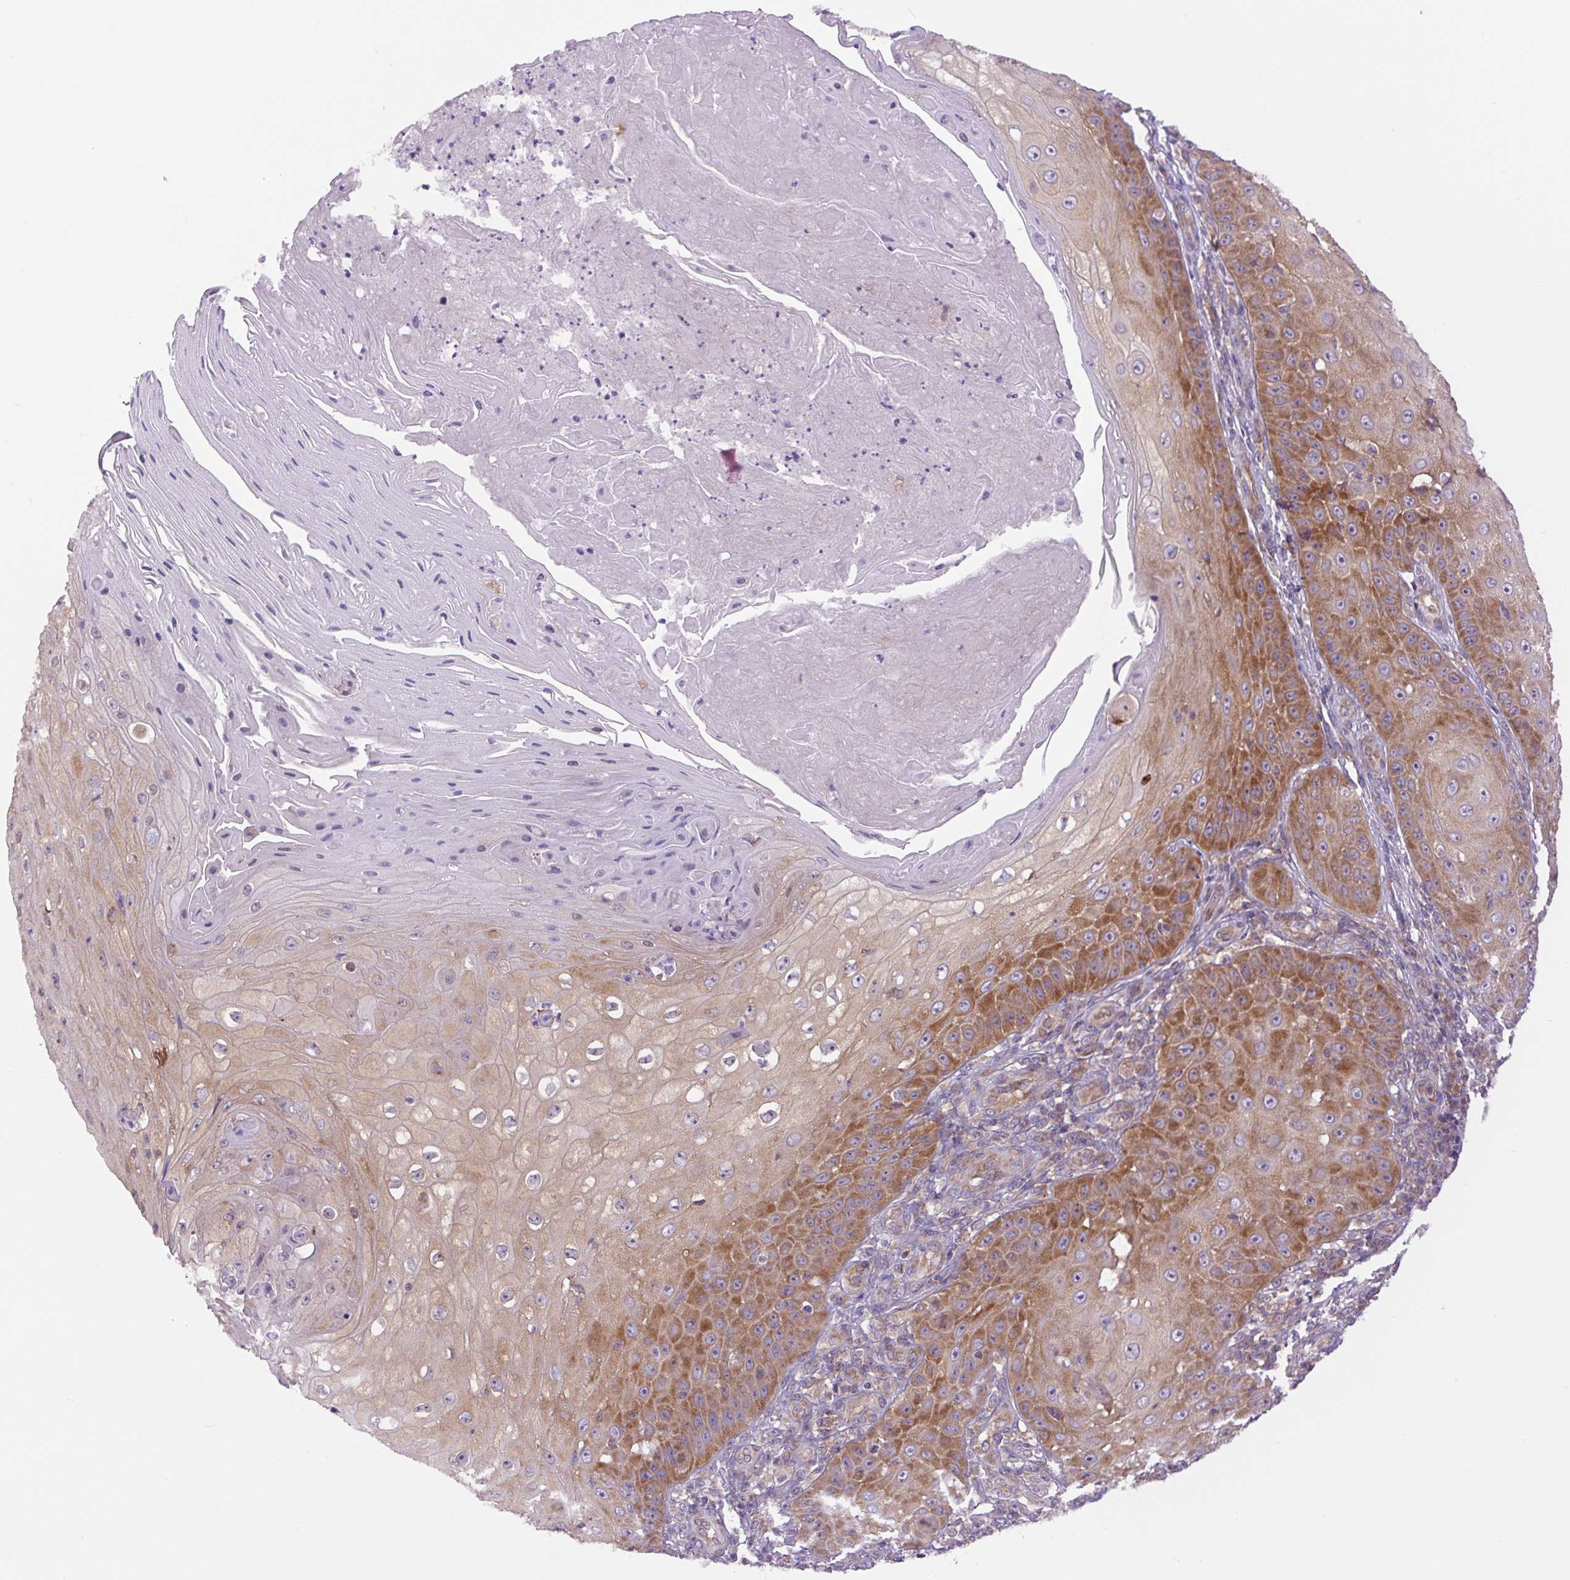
{"staining": {"intensity": "moderate", "quantity": "25%-75%", "location": "cytoplasmic/membranous"}, "tissue": "skin cancer", "cell_type": "Tumor cells", "image_type": "cancer", "snomed": [{"axis": "morphology", "description": "Squamous cell carcinoma, NOS"}, {"axis": "topography", "description": "Skin"}], "caption": "Immunohistochemical staining of squamous cell carcinoma (skin) reveals medium levels of moderate cytoplasmic/membranous expression in about 25%-75% of tumor cells. (DAB IHC, brown staining for protein, blue staining for nuclei).", "gene": "MINK1", "patient": {"sex": "male", "age": 70}}